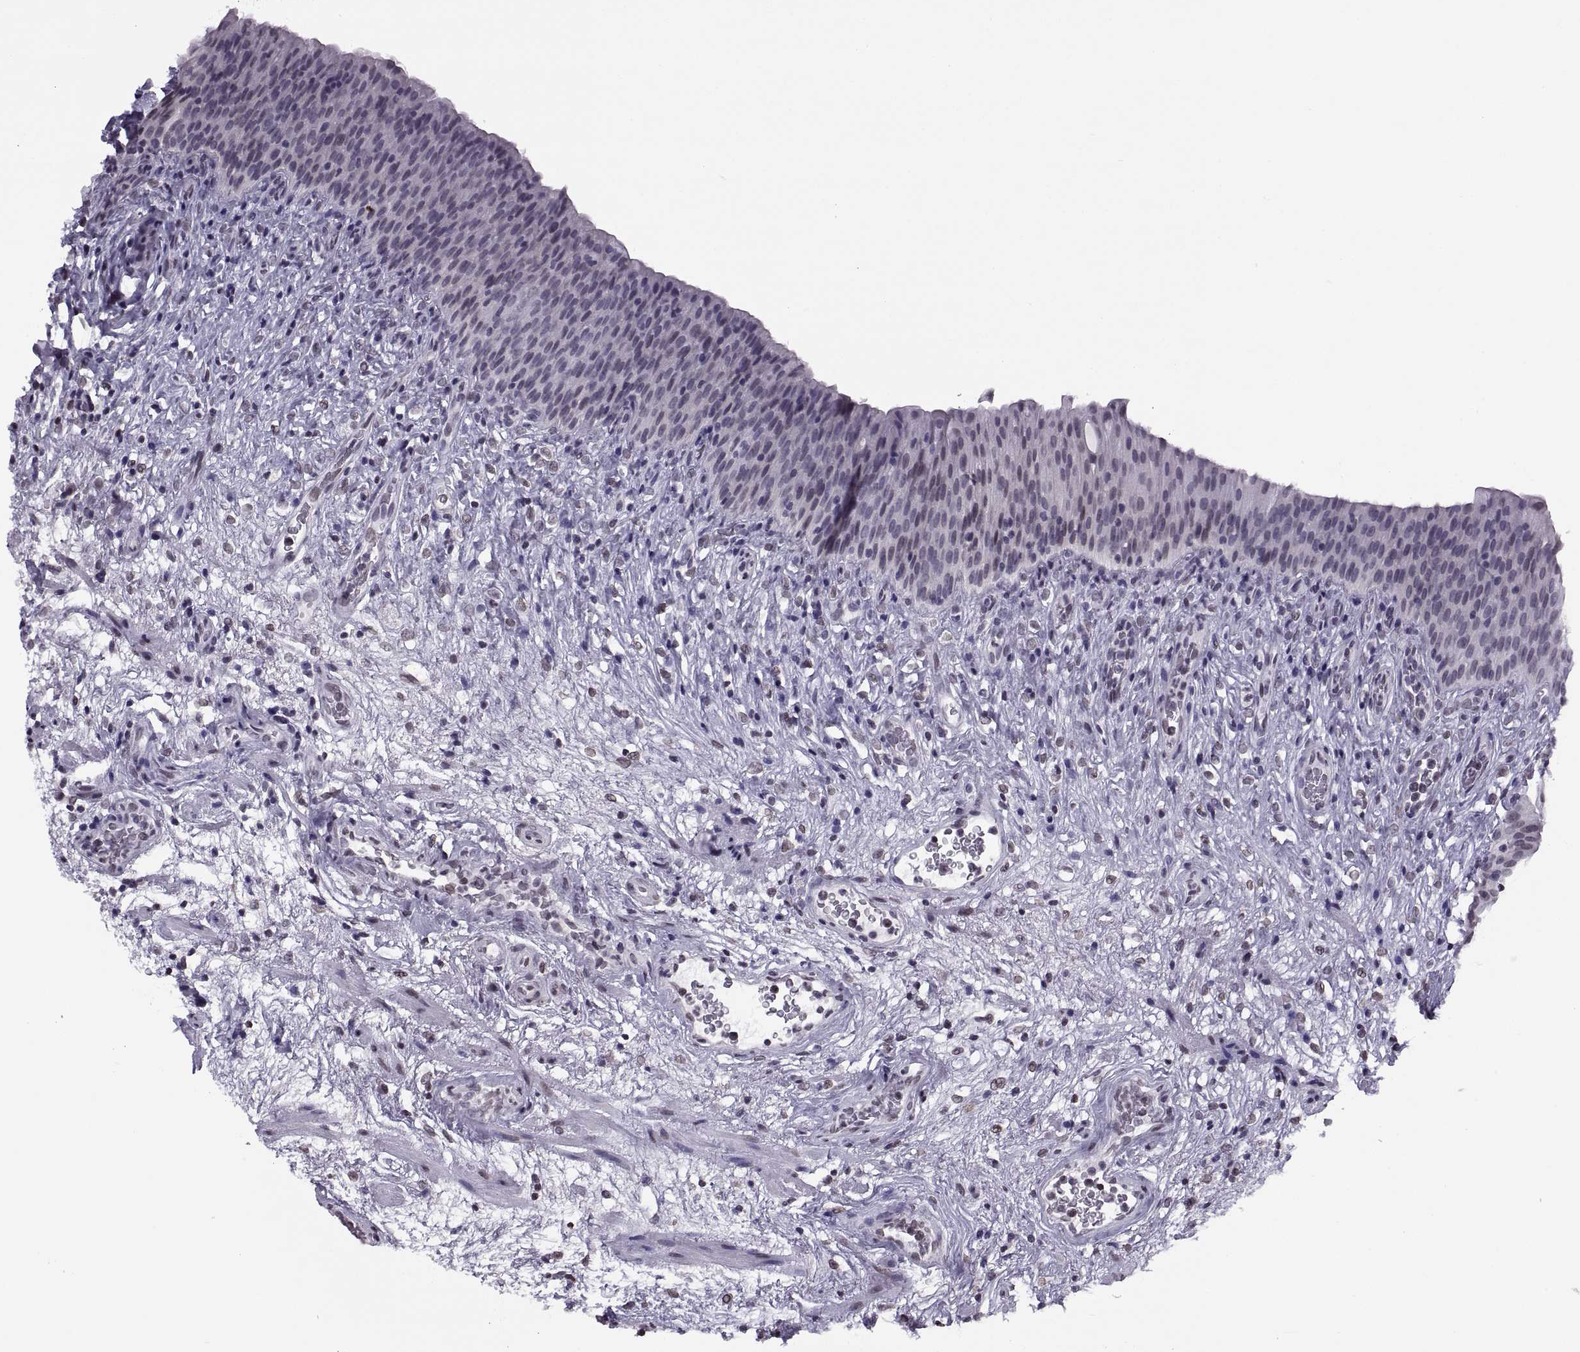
{"staining": {"intensity": "weak", "quantity": "<25%", "location": "nuclear"}, "tissue": "urinary bladder", "cell_type": "Urothelial cells", "image_type": "normal", "snomed": [{"axis": "morphology", "description": "Normal tissue, NOS"}, {"axis": "topography", "description": "Urinary bladder"}], "caption": "DAB immunohistochemical staining of unremarkable urinary bladder demonstrates no significant staining in urothelial cells. The staining was performed using DAB to visualize the protein expression in brown, while the nuclei were stained in blue with hematoxylin (Magnification: 20x).", "gene": "H1", "patient": {"sex": "male", "age": 76}}